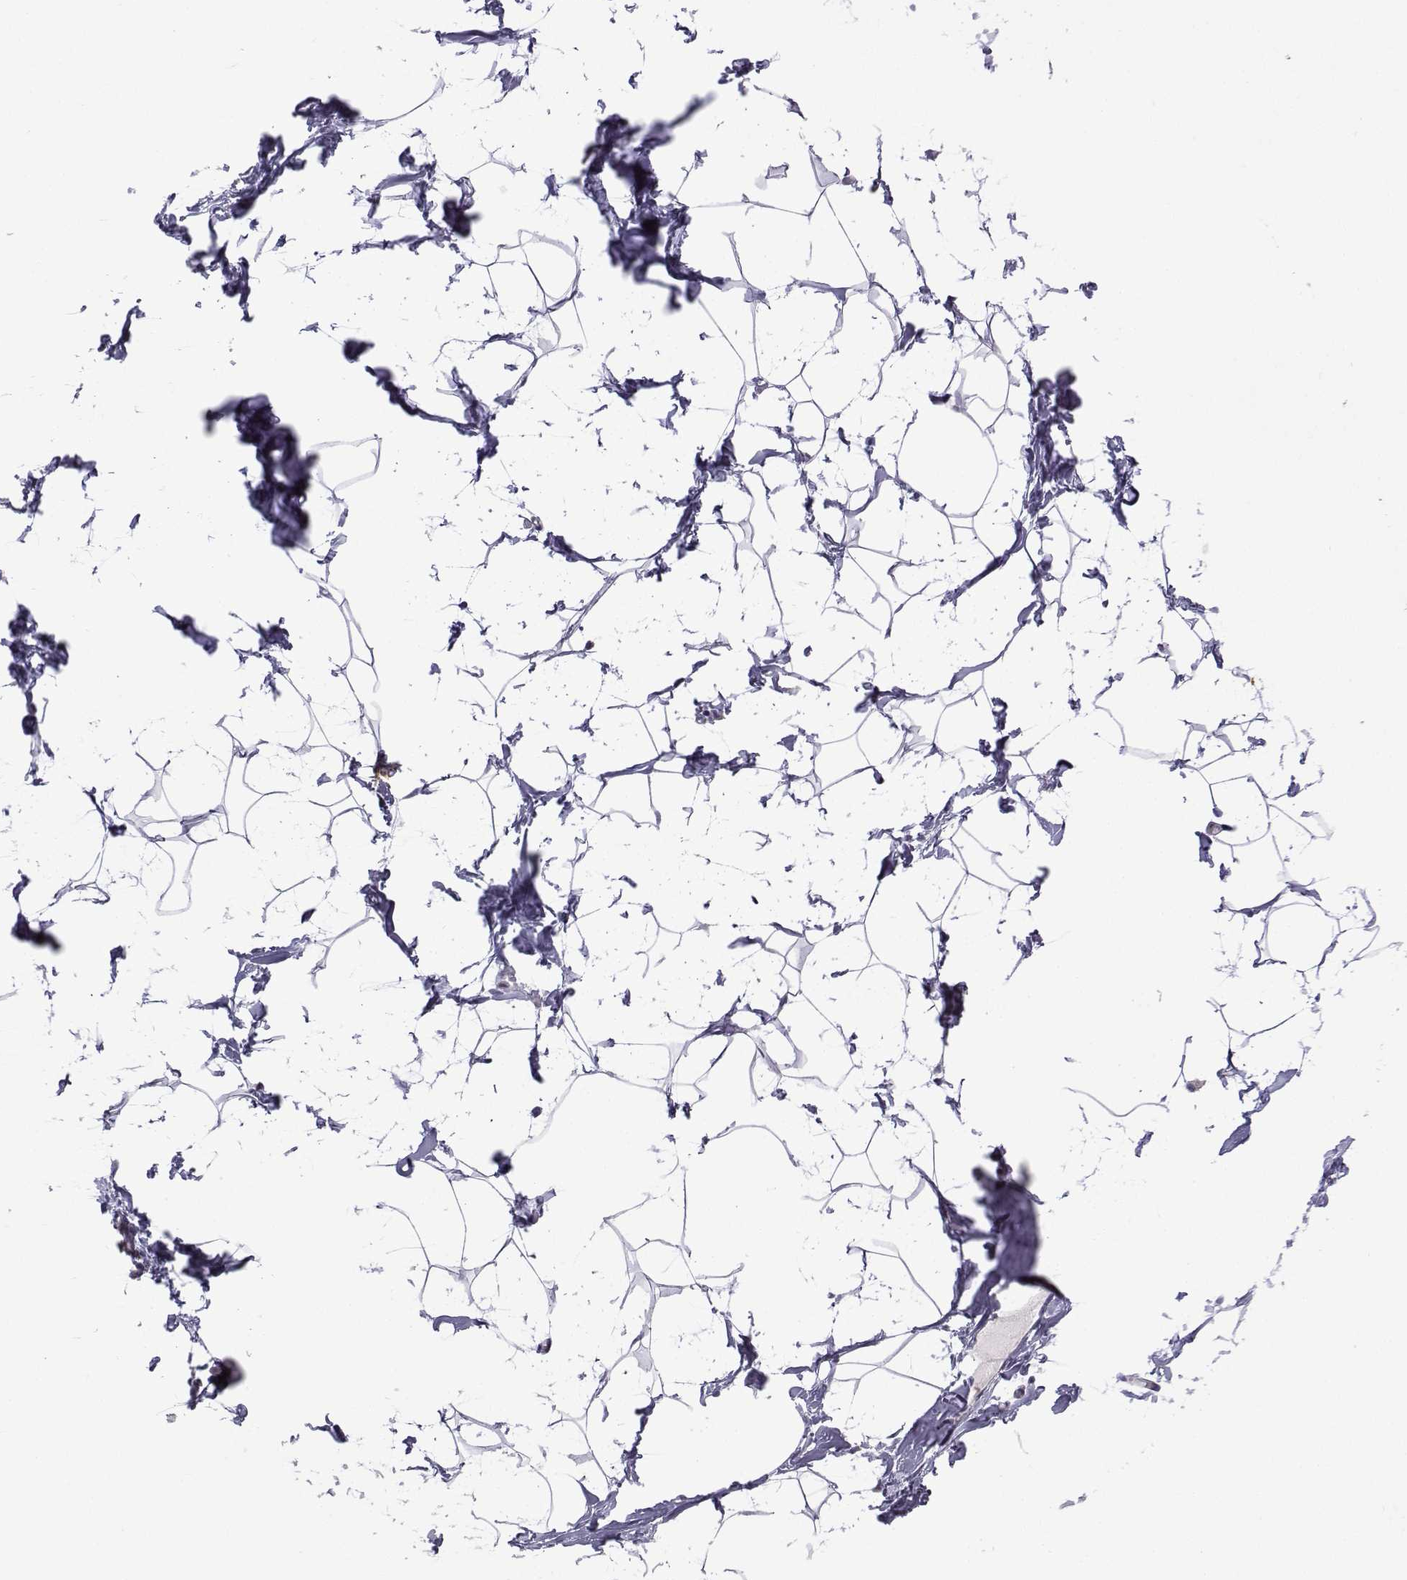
{"staining": {"intensity": "negative", "quantity": "none", "location": "none"}, "tissue": "breast", "cell_type": "Adipocytes", "image_type": "normal", "snomed": [{"axis": "morphology", "description": "Normal tissue, NOS"}, {"axis": "topography", "description": "Breast"}], "caption": "An immunohistochemistry (IHC) histopathology image of benign breast is shown. There is no staining in adipocytes of breast.", "gene": "CFAP70", "patient": {"sex": "female", "age": 32}}